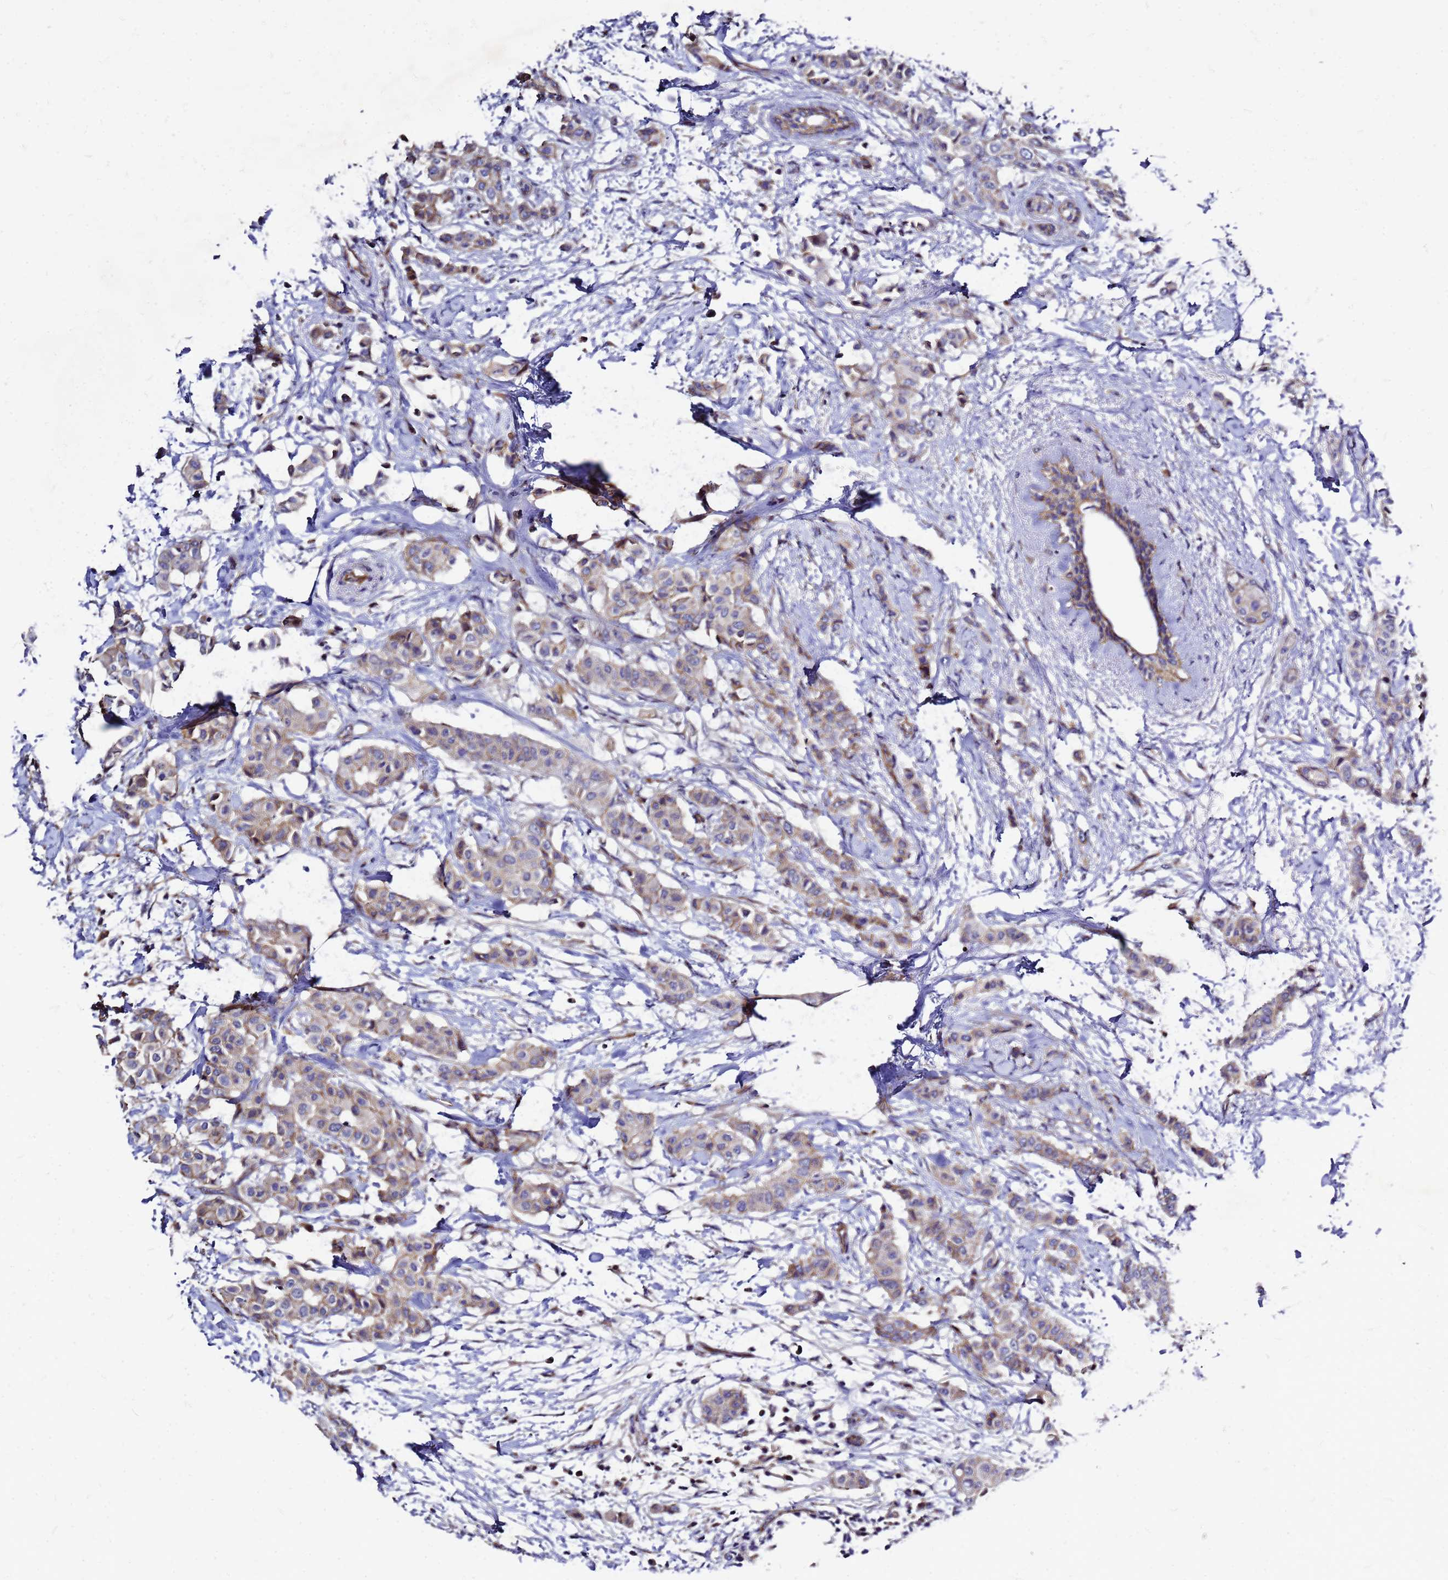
{"staining": {"intensity": "moderate", "quantity": "25%-75%", "location": "cytoplasmic/membranous"}, "tissue": "breast cancer", "cell_type": "Tumor cells", "image_type": "cancer", "snomed": [{"axis": "morphology", "description": "Duct carcinoma"}, {"axis": "topography", "description": "Breast"}], "caption": "DAB immunohistochemical staining of human breast cancer shows moderate cytoplasmic/membranous protein staining in about 25%-75% of tumor cells.", "gene": "FBXW5", "patient": {"sex": "female", "age": 40}}